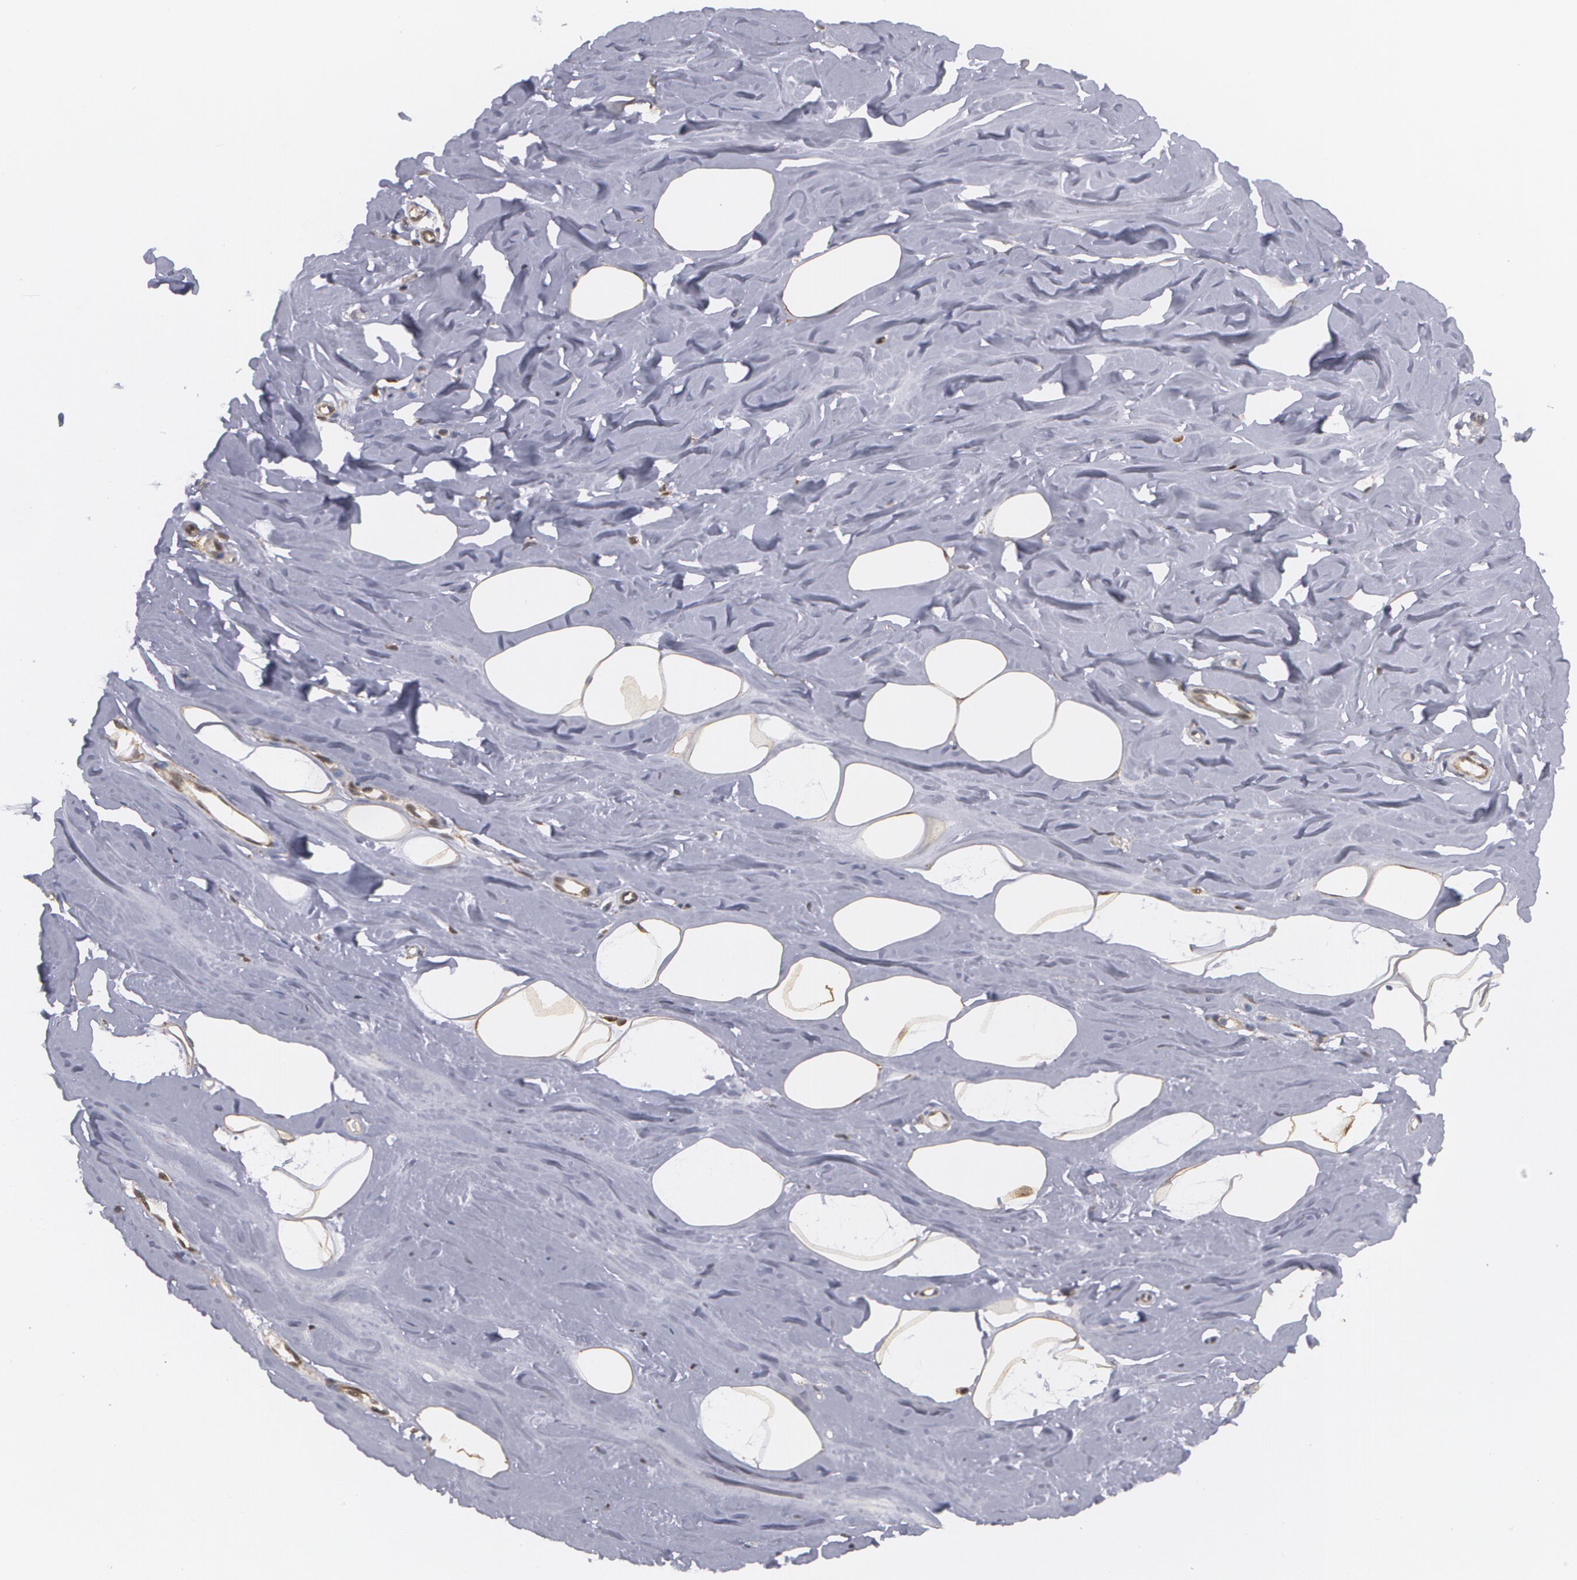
{"staining": {"intensity": "negative", "quantity": "none", "location": "none"}, "tissue": "breast", "cell_type": "Adipocytes", "image_type": "normal", "snomed": [{"axis": "morphology", "description": "Normal tissue, NOS"}, {"axis": "topography", "description": "Breast"}], "caption": "This micrograph is of unremarkable breast stained with IHC to label a protein in brown with the nuclei are counter-stained blue. There is no staining in adipocytes.", "gene": "MTHFD1", "patient": {"sex": "female", "age": 45}}